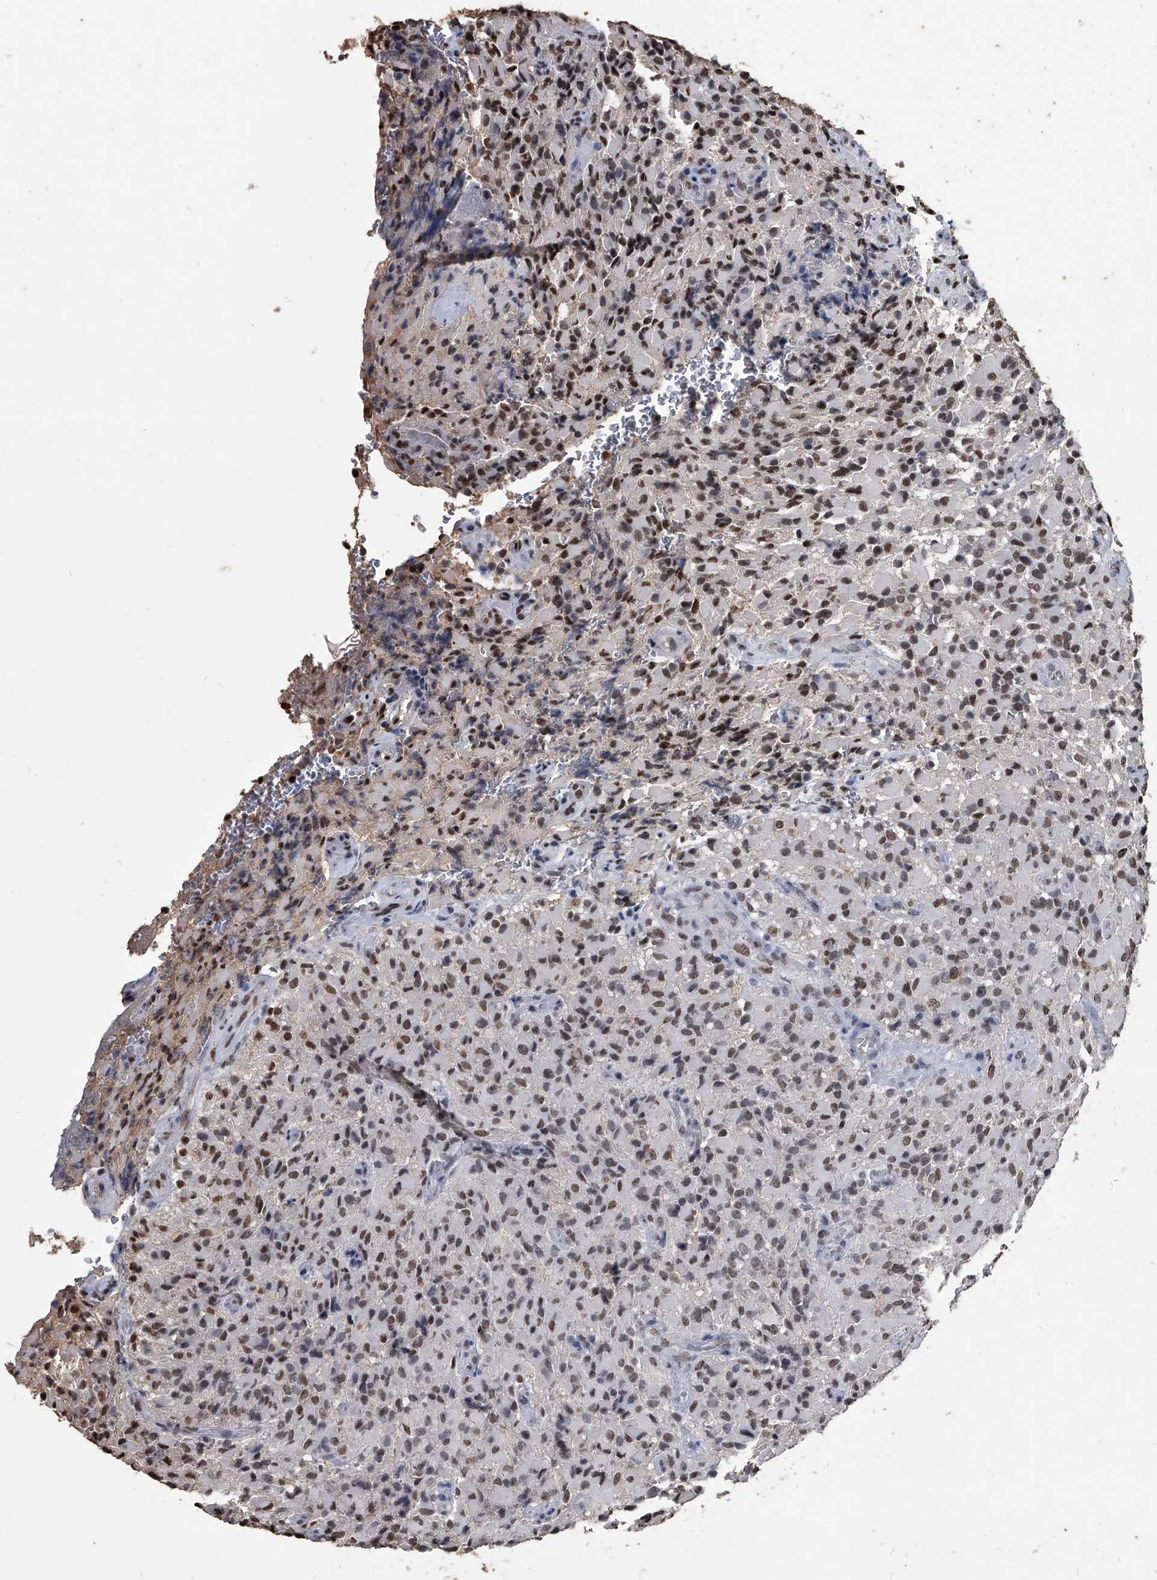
{"staining": {"intensity": "moderate", "quantity": ">75%", "location": "nuclear"}, "tissue": "glioma", "cell_type": "Tumor cells", "image_type": "cancer", "snomed": [{"axis": "morphology", "description": "Glioma, malignant, High grade"}, {"axis": "topography", "description": "Brain"}], "caption": "This is a histology image of immunohistochemistry (IHC) staining of malignant glioma (high-grade), which shows moderate expression in the nuclear of tumor cells.", "gene": "MATR3", "patient": {"sex": "male", "age": 71}}